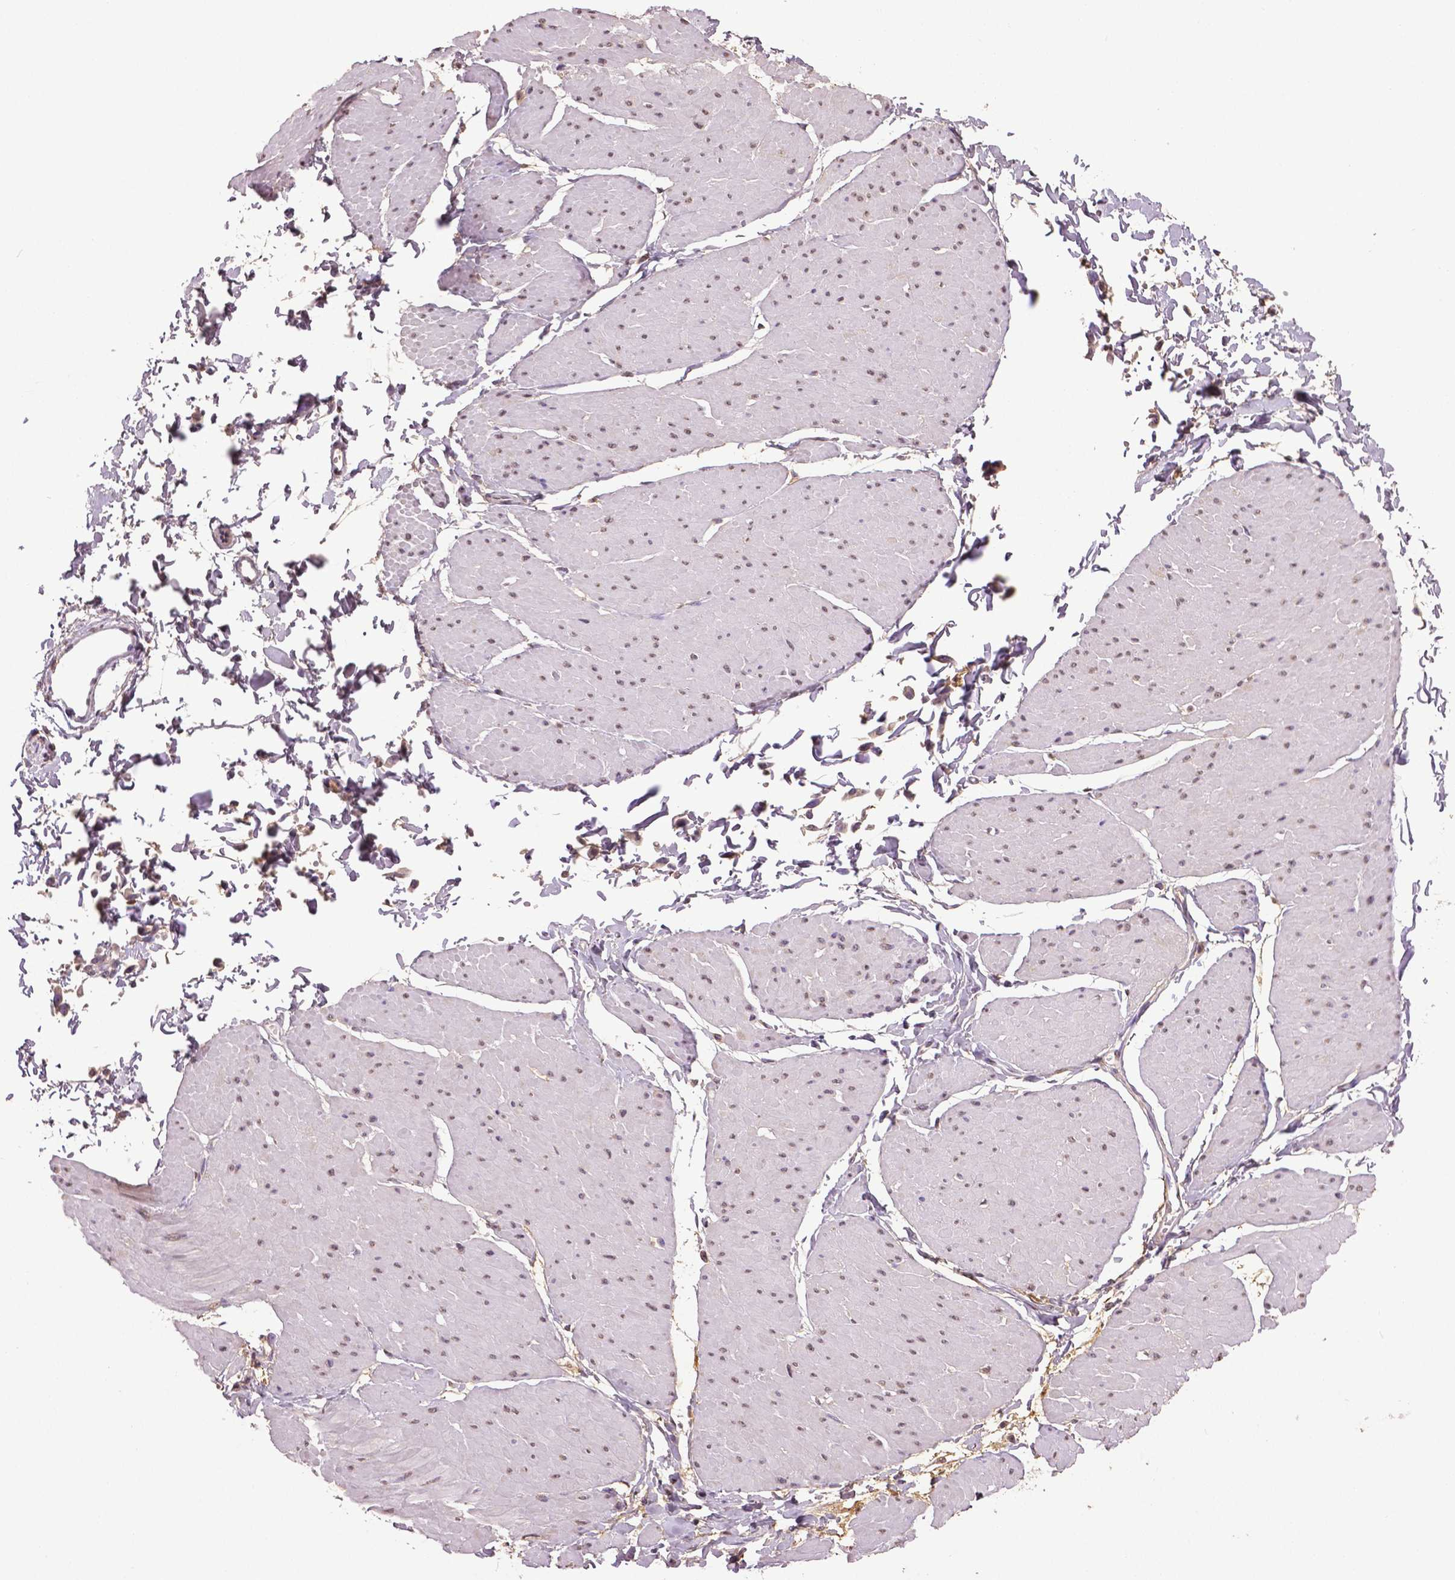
{"staining": {"intensity": "negative", "quantity": "none", "location": "none"}, "tissue": "adipose tissue", "cell_type": "Adipocytes", "image_type": "normal", "snomed": [{"axis": "morphology", "description": "Normal tissue, NOS"}, {"axis": "topography", "description": "Smooth muscle"}, {"axis": "topography", "description": "Peripheral nerve tissue"}], "caption": "Normal adipose tissue was stained to show a protein in brown. There is no significant expression in adipocytes. (Brightfield microscopy of DAB (3,3'-diaminobenzidine) immunohistochemistry at high magnification).", "gene": "RUNX3", "patient": {"sex": "male", "age": 58}}